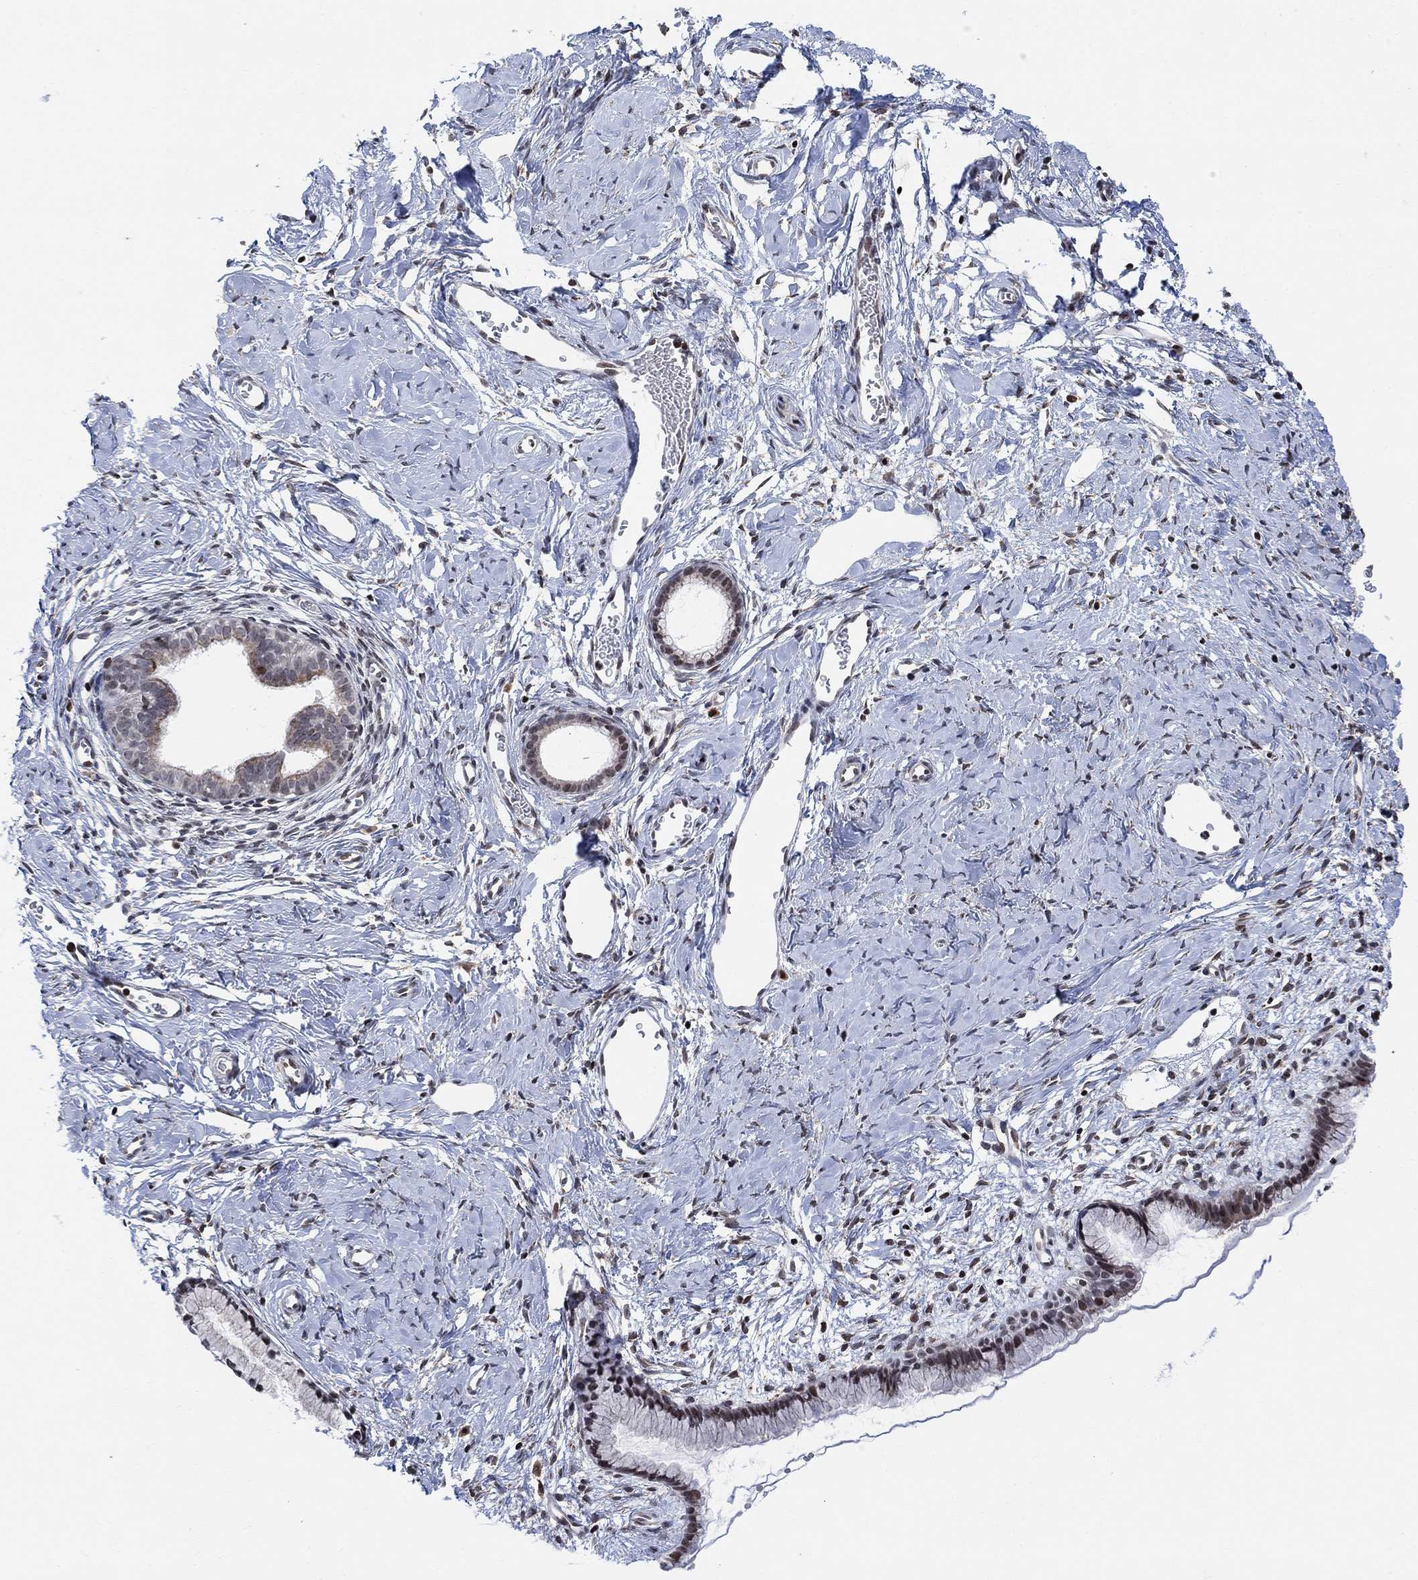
{"staining": {"intensity": "moderate", "quantity": "<25%", "location": "nuclear"}, "tissue": "cervix", "cell_type": "Glandular cells", "image_type": "normal", "snomed": [{"axis": "morphology", "description": "Normal tissue, NOS"}, {"axis": "topography", "description": "Cervix"}], "caption": "Protein positivity by IHC shows moderate nuclear positivity in approximately <25% of glandular cells in benign cervix.", "gene": "ABHD14A", "patient": {"sex": "female", "age": 40}}